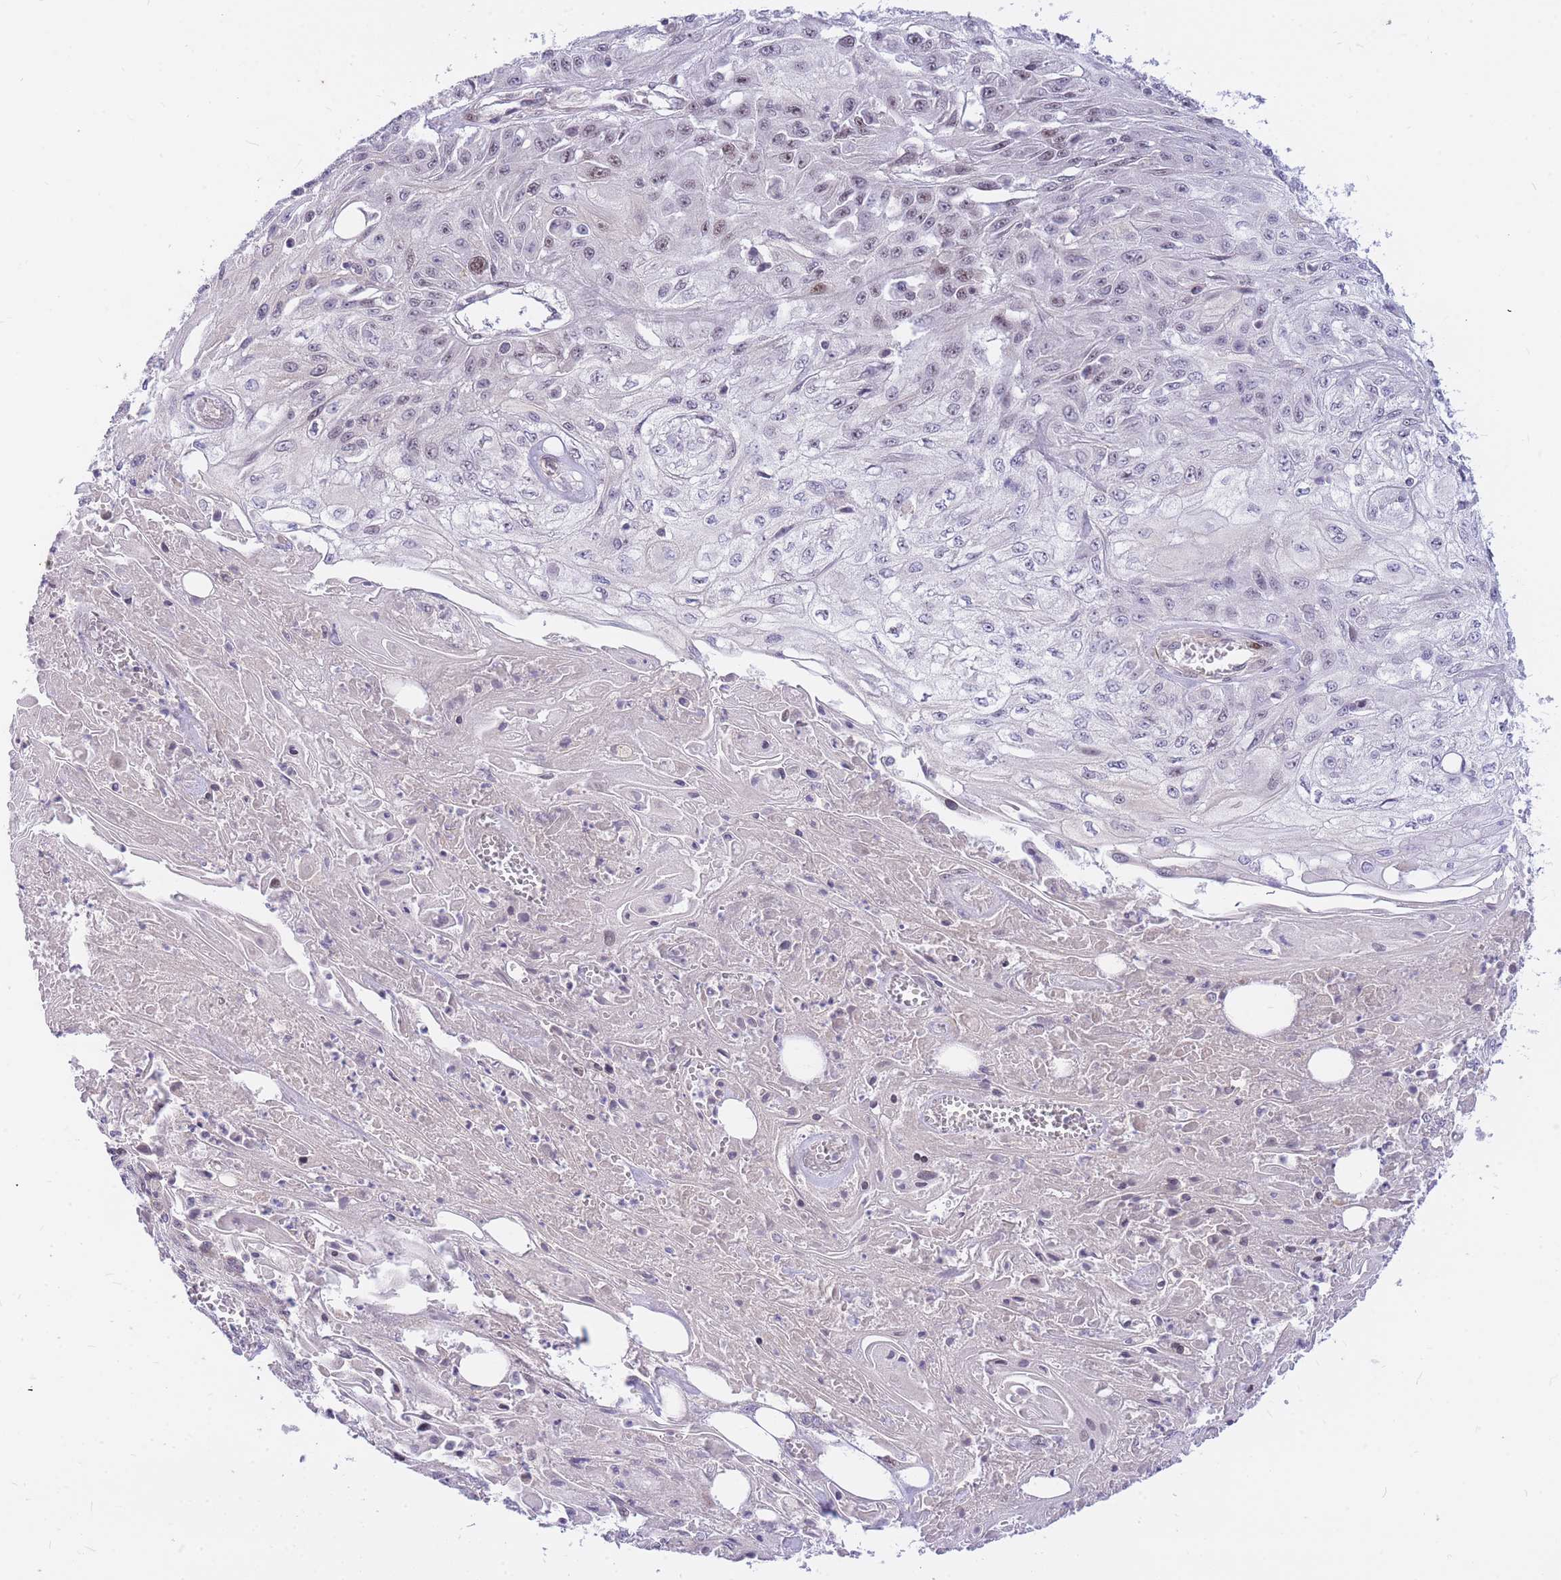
{"staining": {"intensity": "weak", "quantity": "<25%", "location": "nuclear"}, "tissue": "skin cancer", "cell_type": "Tumor cells", "image_type": "cancer", "snomed": [{"axis": "morphology", "description": "Squamous cell carcinoma, NOS"}, {"axis": "morphology", "description": "Squamous cell carcinoma, metastatic, NOS"}, {"axis": "topography", "description": "Skin"}, {"axis": "topography", "description": "Lymph node"}], "caption": "Human skin cancer stained for a protein using immunohistochemistry reveals no positivity in tumor cells.", "gene": "TLE2", "patient": {"sex": "male", "age": 75}}